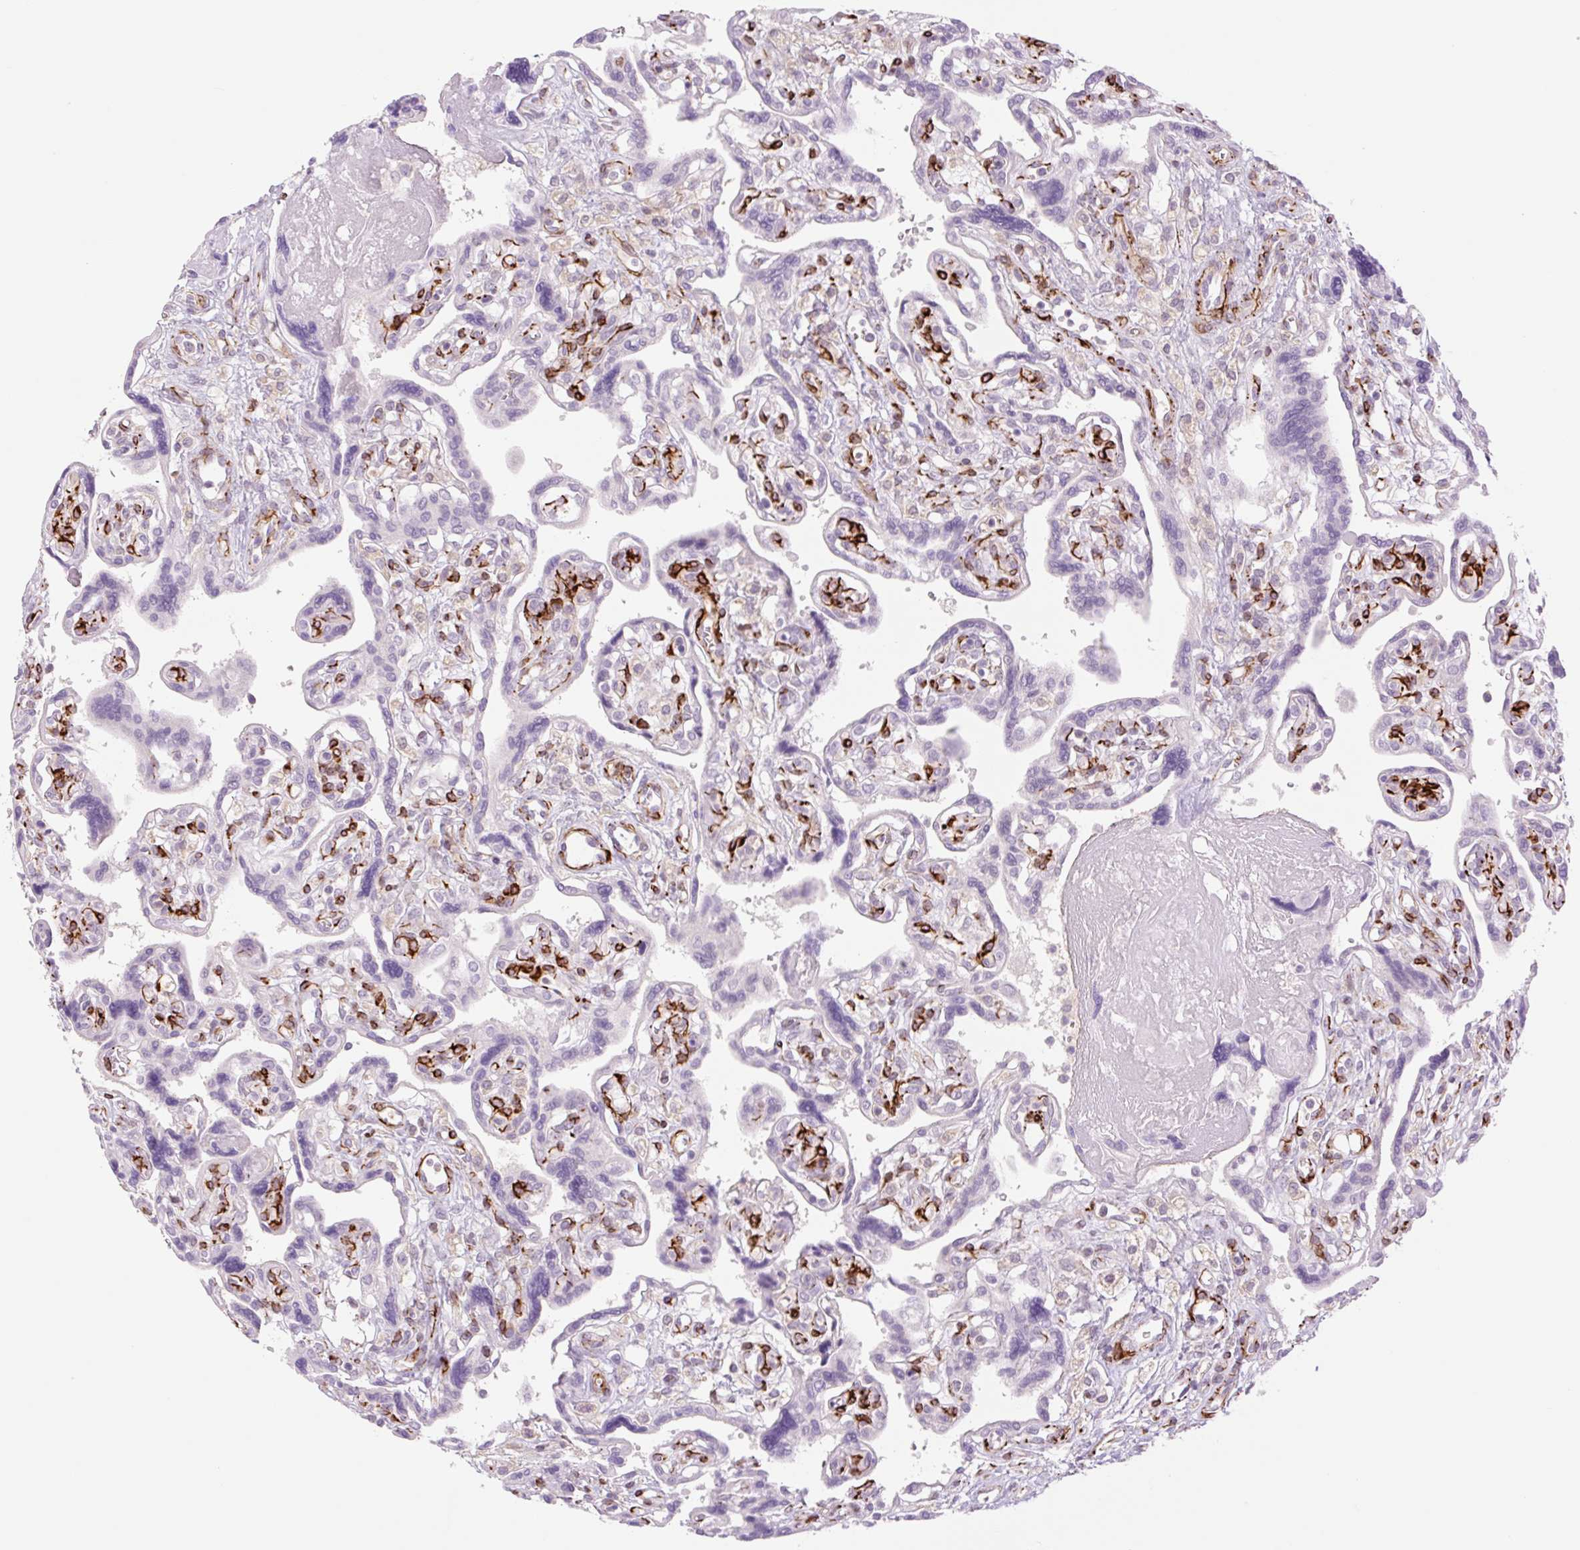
{"staining": {"intensity": "negative", "quantity": "none", "location": "none"}, "tissue": "placenta", "cell_type": "Trophoblastic cells", "image_type": "normal", "snomed": [{"axis": "morphology", "description": "Normal tissue, NOS"}, {"axis": "topography", "description": "Placenta"}], "caption": "The histopathology image exhibits no staining of trophoblastic cells in normal placenta.", "gene": "ZFYVE21", "patient": {"sex": "female", "age": 39}}